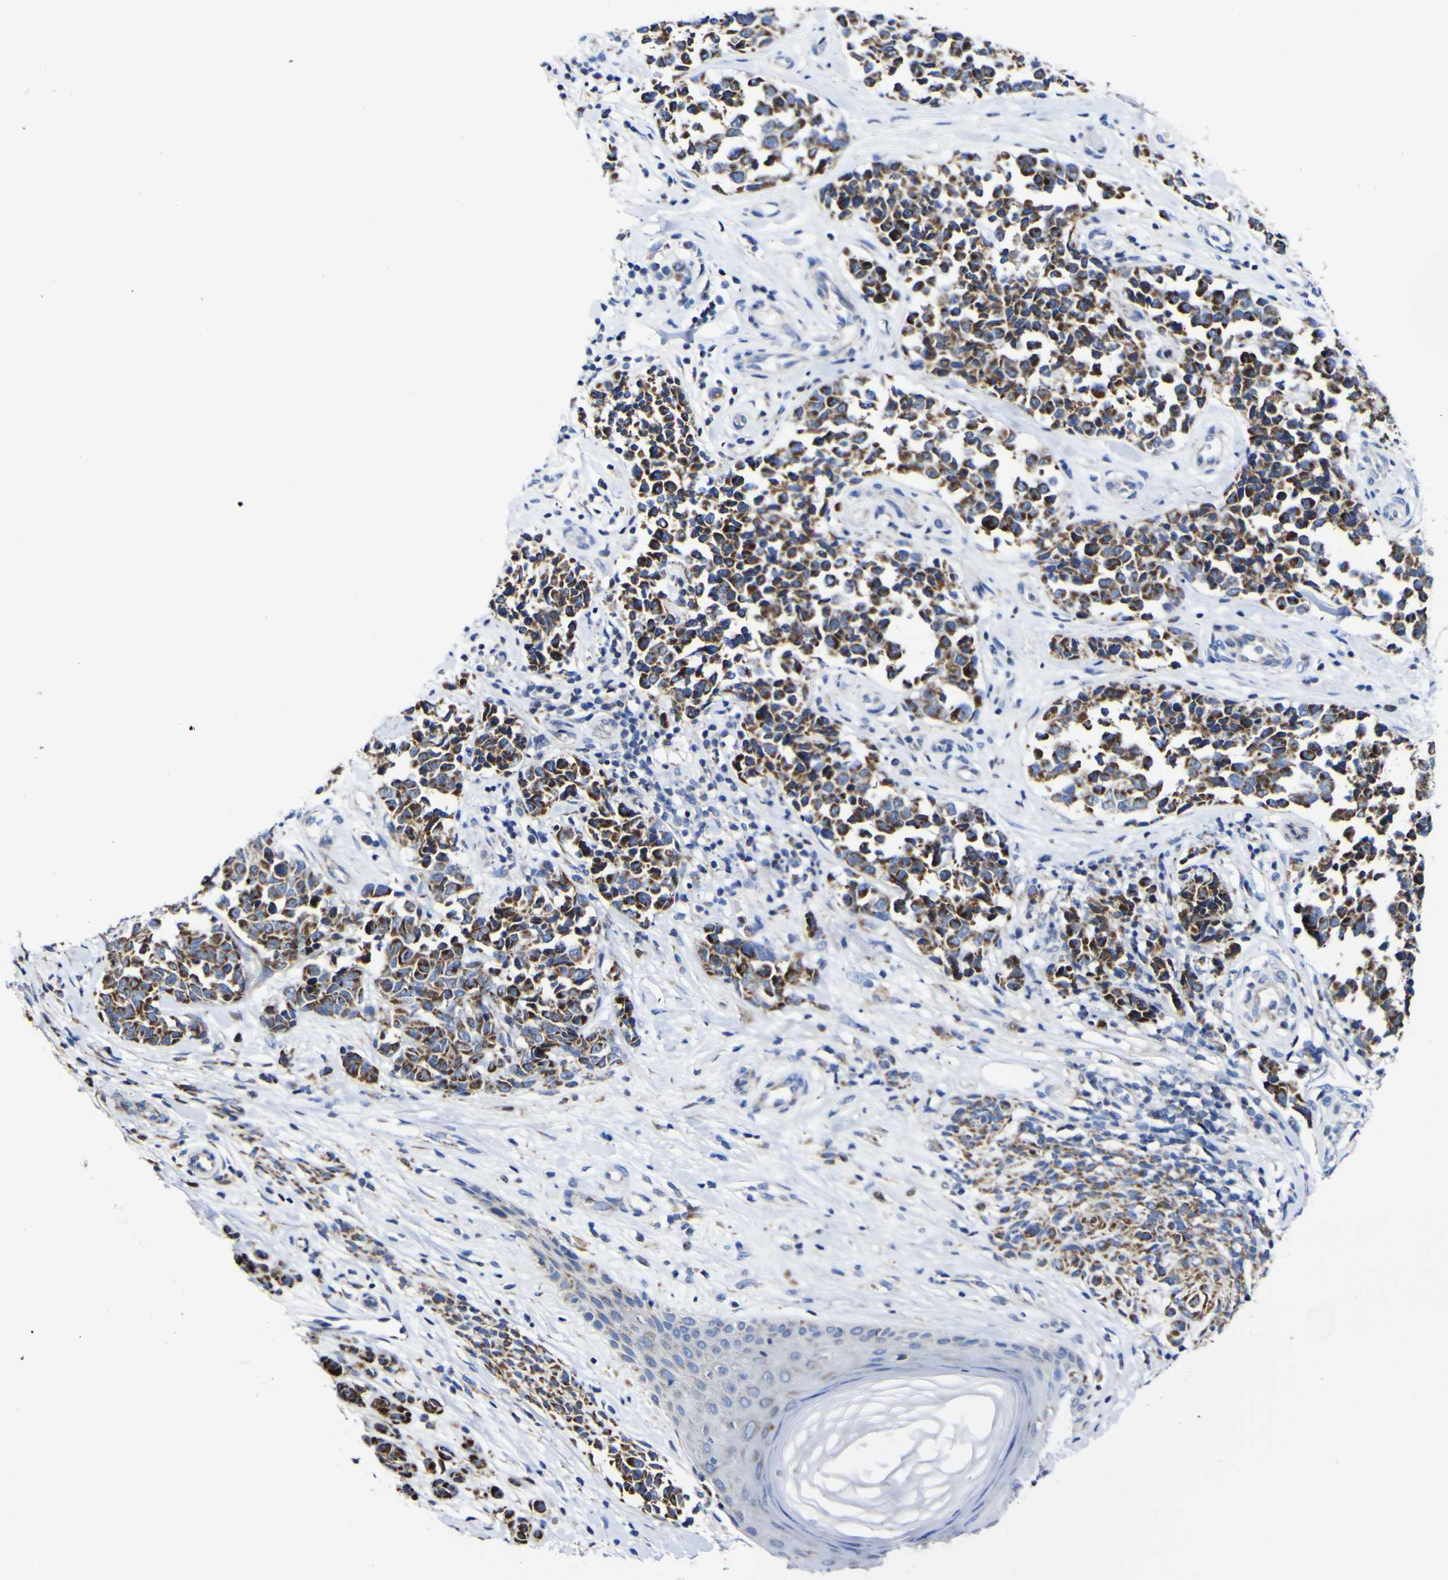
{"staining": {"intensity": "strong", "quantity": ">75%", "location": "cytoplasmic/membranous"}, "tissue": "melanoma", "cell_type": "Tumor cells", "image_type": "cancer", "snomed": [{"axis": "morphology", "description": "Malignant melanoma, NOS"}, {"axis": "topography", "description": "Skin"}], "caption": "IHC histopathology image of neoplastic tissue: malignant melanoma stained using immunohistochemistry (IHC) displays high levels of strong protein expression localized specifically in the cytoplasmic/membranous of tumor cells, appearing as a cytoplasmic/membranous brown color.", "gene": "CCDC90B", "patient": {"sex": "female", "age": 64}}